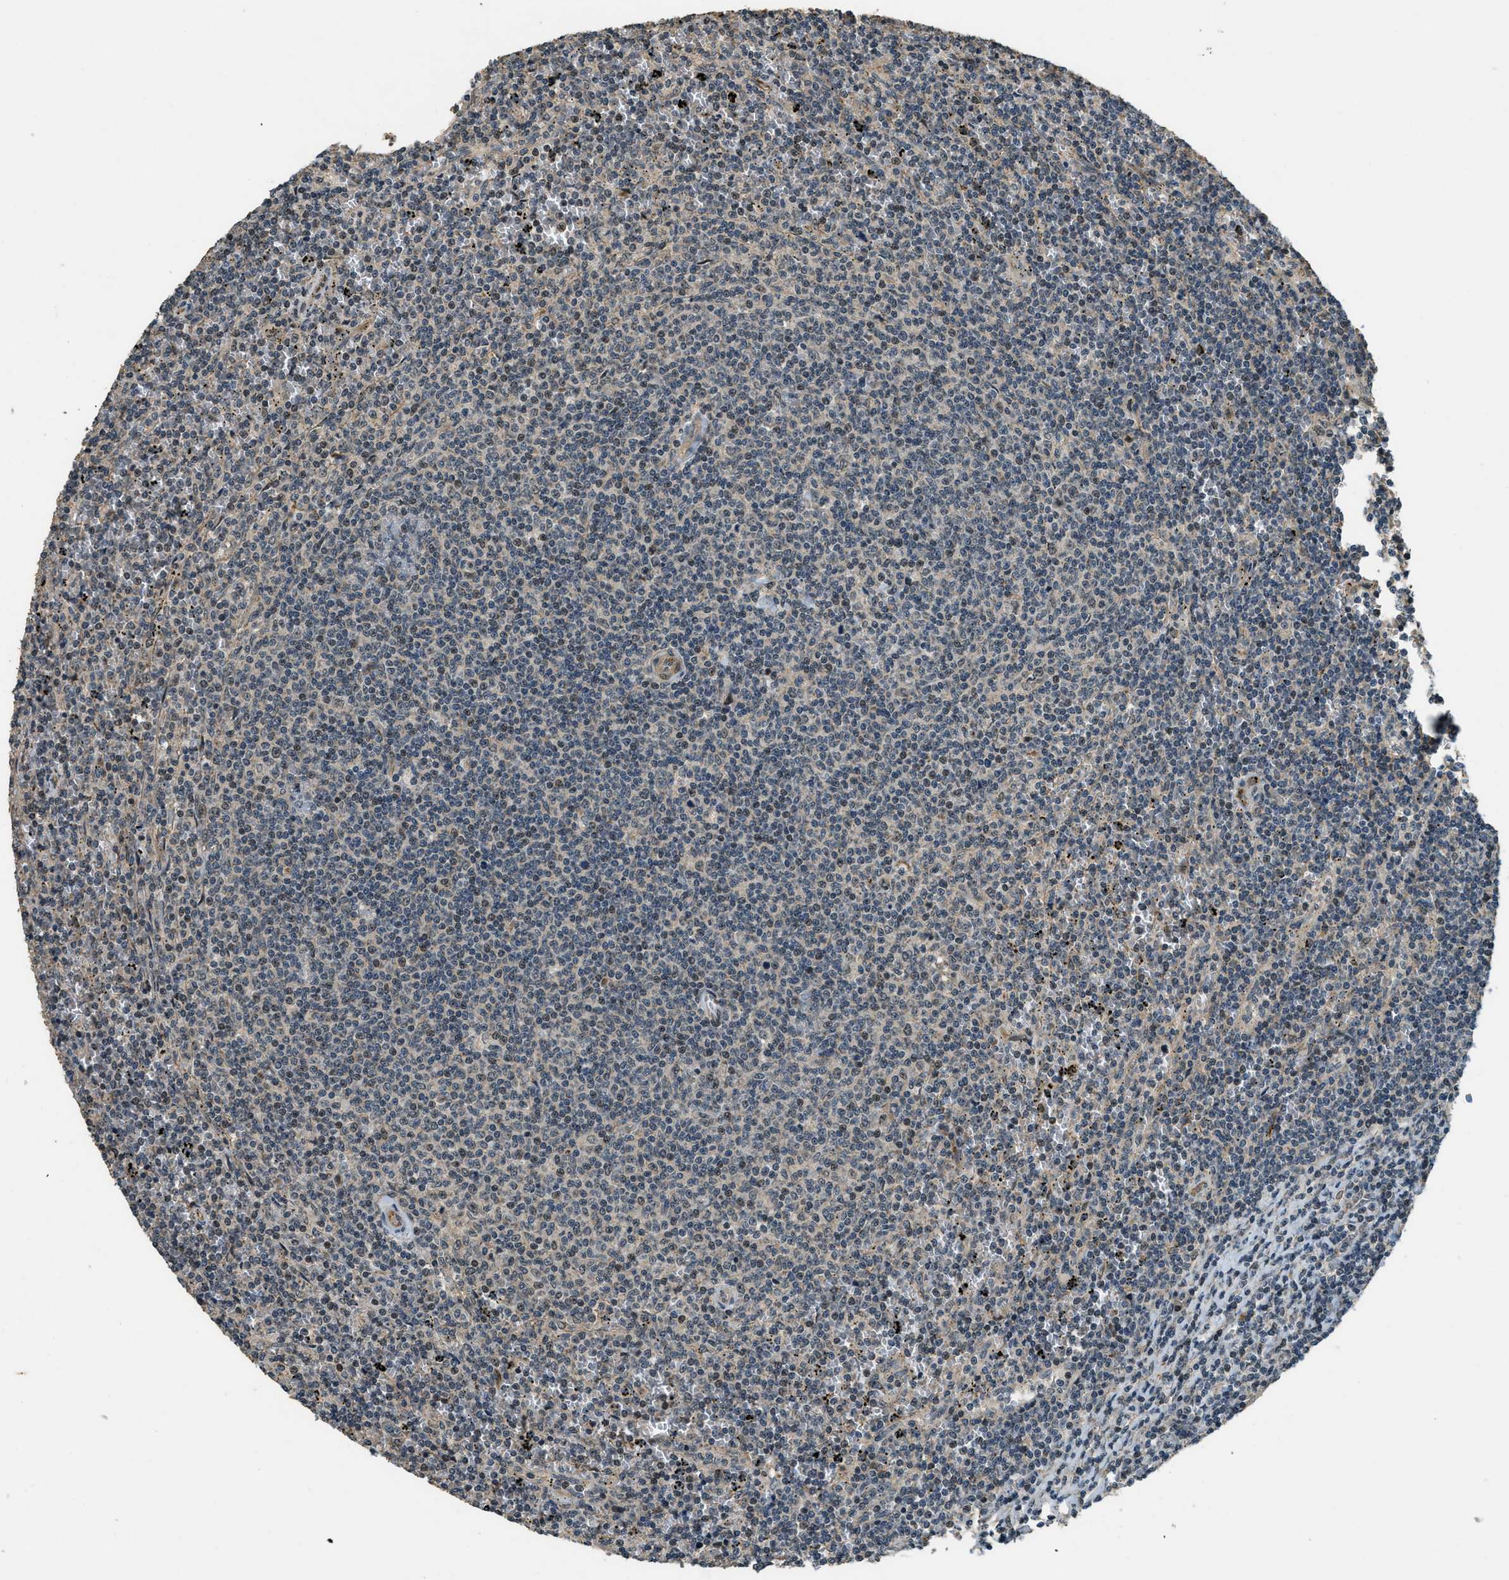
{"staining": {"intensity": "weak", "quantity": "<25%", "location": "nuclear"}, "tissue": "lymphoma", "cell_type": "Tumor cells", "image_type": "cancer", "snomed": [{"axis": "morphology", "description": "Malignant lymphoma, non-Hodgkin's type, Low grade"}, {"axis": "topography", "description": "Spleen"}], "caption": "A histopathology image of human lymphoma is negative for staining in tumor cells. Nuclei are stained in blue.", "gene": "MED21", "patient": {"sex": "female", "age": 50}}